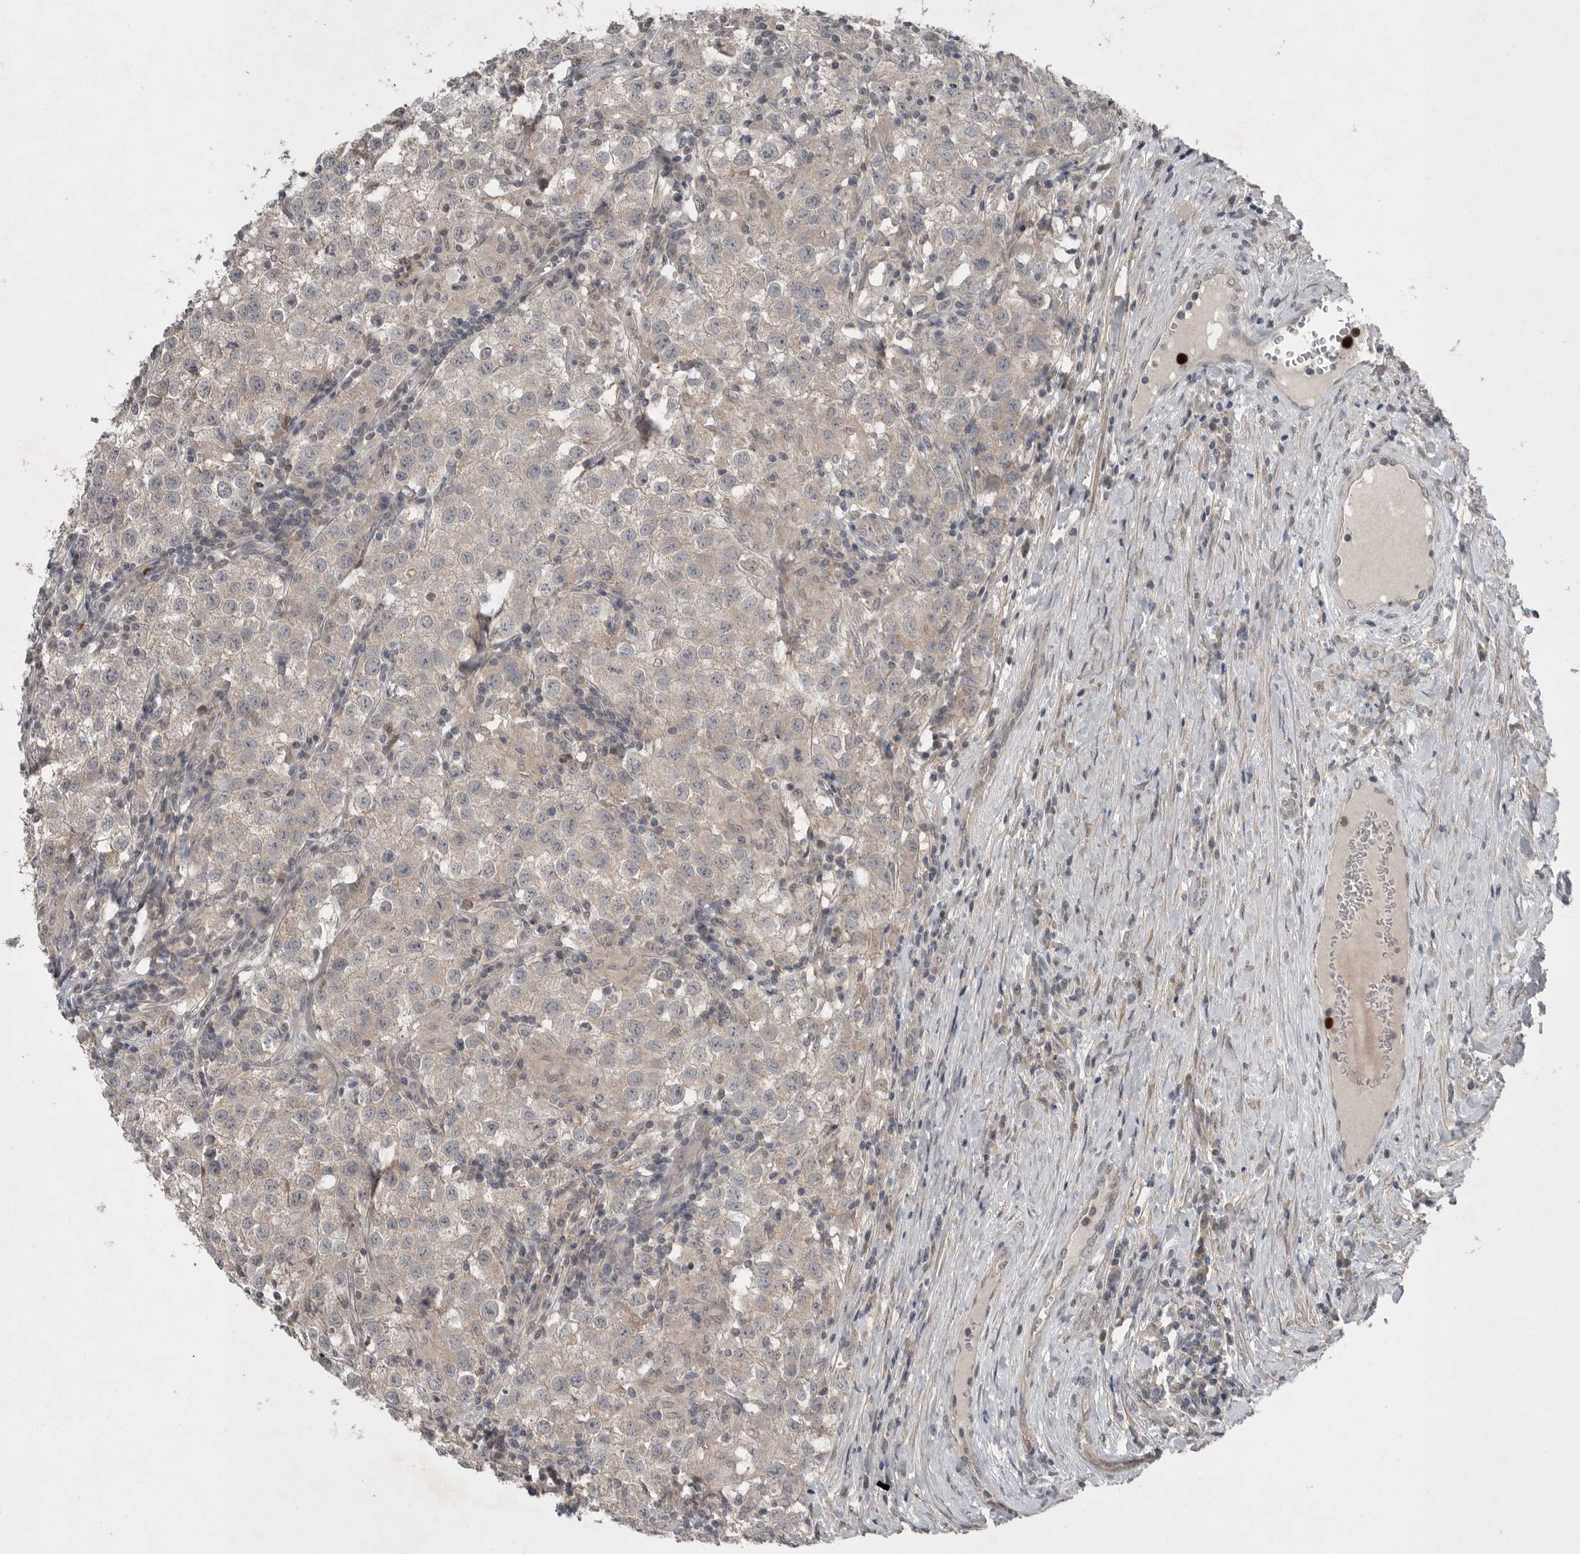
{"staining": {"intensity": "weak", "quantity": ">75%", "location": "cytoplasmic/membranous"}, "tissue": "testis cancer", "cell_type": "Tumor cells", "image_type": "cancer", "snomed": [{"axis": "morphology", "description": "Seminoma, NOS"}, {"axis": "morphology", "description": "Carcinoma, Embryonal, NOS"}, {"axis": "topography", "description": "Testis"}], "caption": "Protein analysis of testis seminoma tissue reveals weak cytoplasmic/membranous staining in approximately >75% of tumor cells.", "gene": "SCP2", "patient": {"sex": "male", "age": 43}}